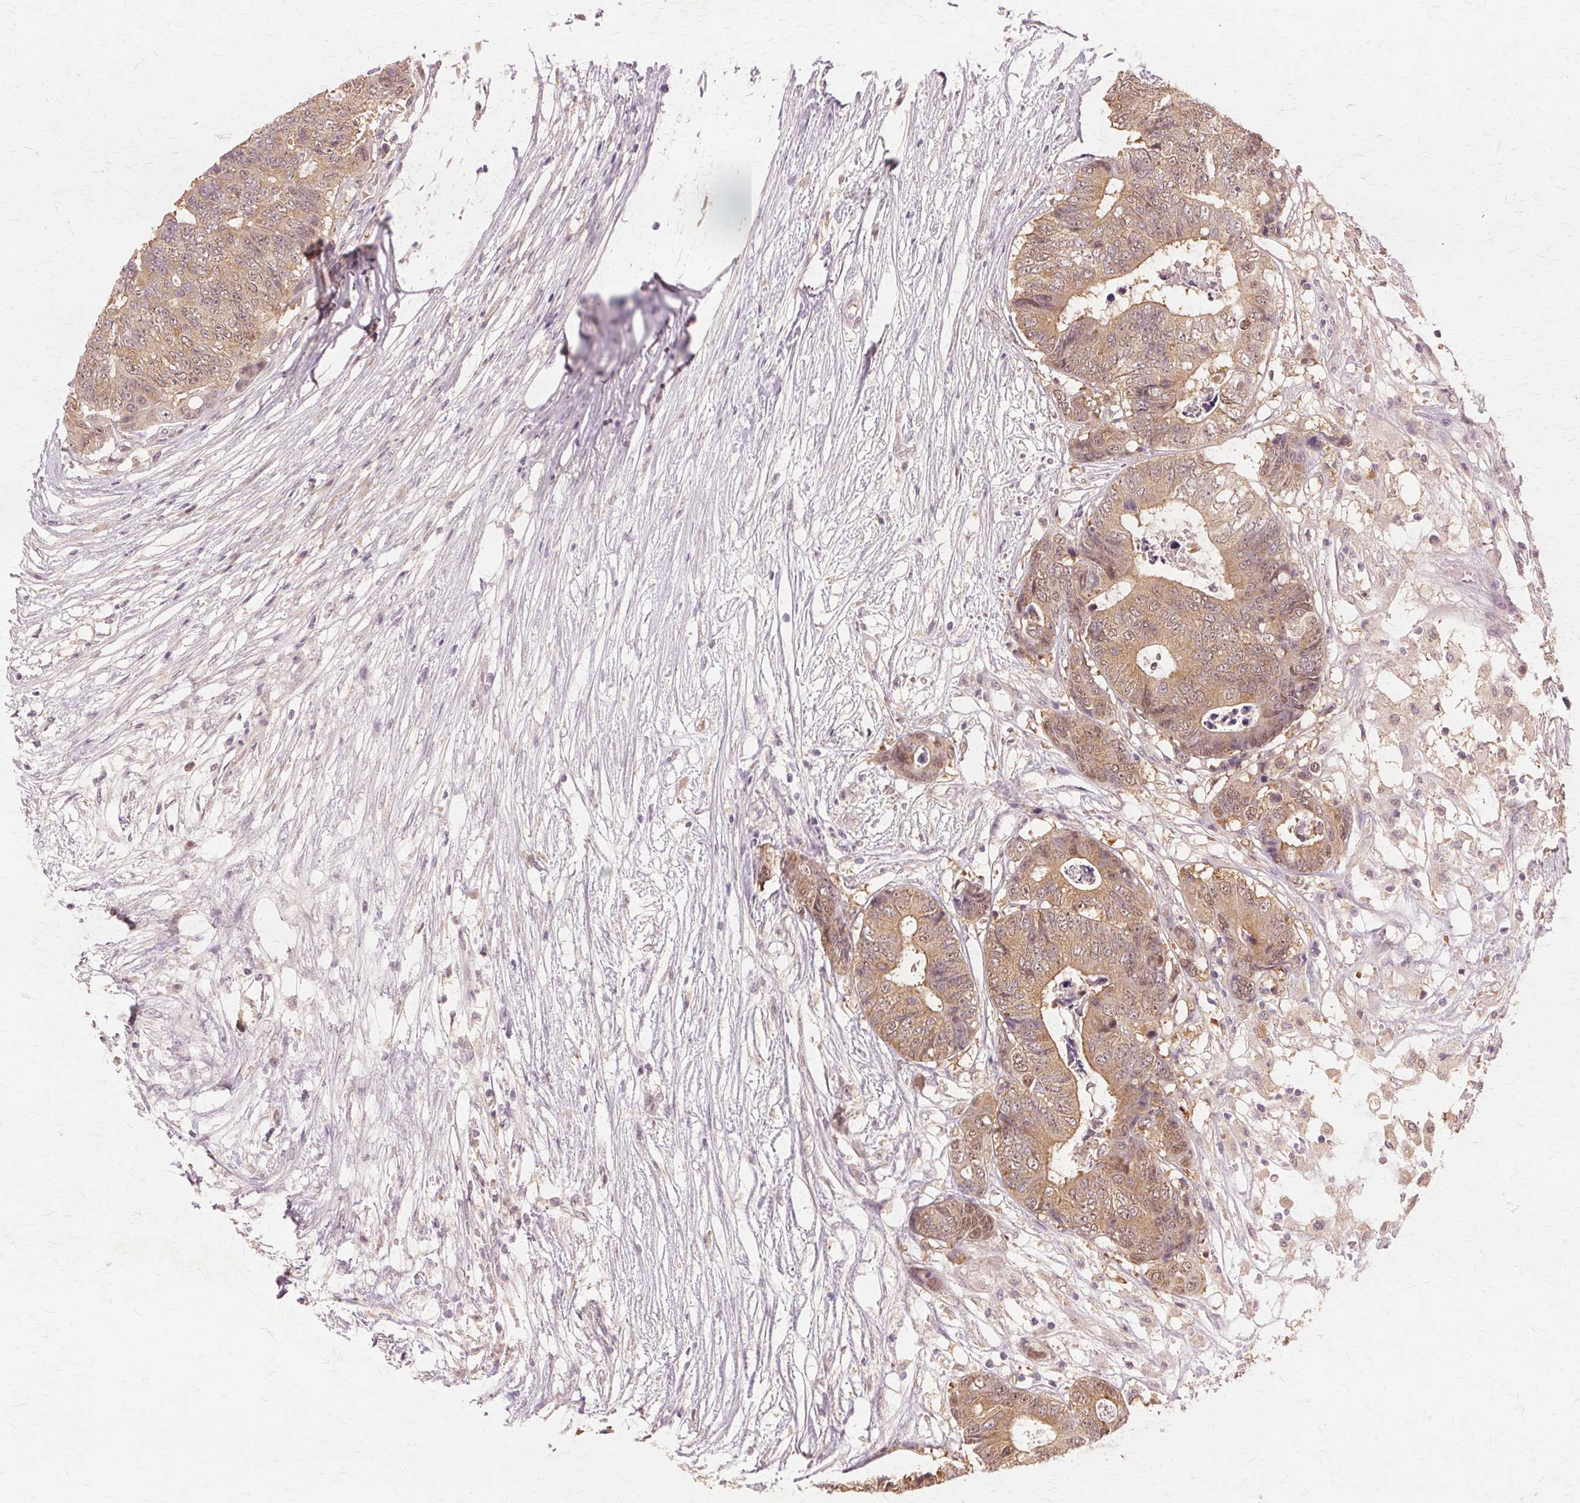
{"staining": {"intensity": "moderate", "quantity": ">75%", "location": "cytoplasmic/membranous"}, "tissue": "colorectal cancer", "cell_type": "Tumor cells", "image_type": "cancer", "snomed": [{"axis": "morphology", "description": "Adenocarcinoma, NOS"}, {"axis": "topography", "description": "Colon"}], "caption": "Protein expression analysis of colorectal cancer displays moderate cytoplasmic/membranous staining in approximately >75% of tumor cells. The staining is performed using DAB brown chromogen to label protein expression. The nuclei are counter-stained blue using hematoxylin.", "gene": "PRMT5", "patient": {"sex": "female", "age": 48}}